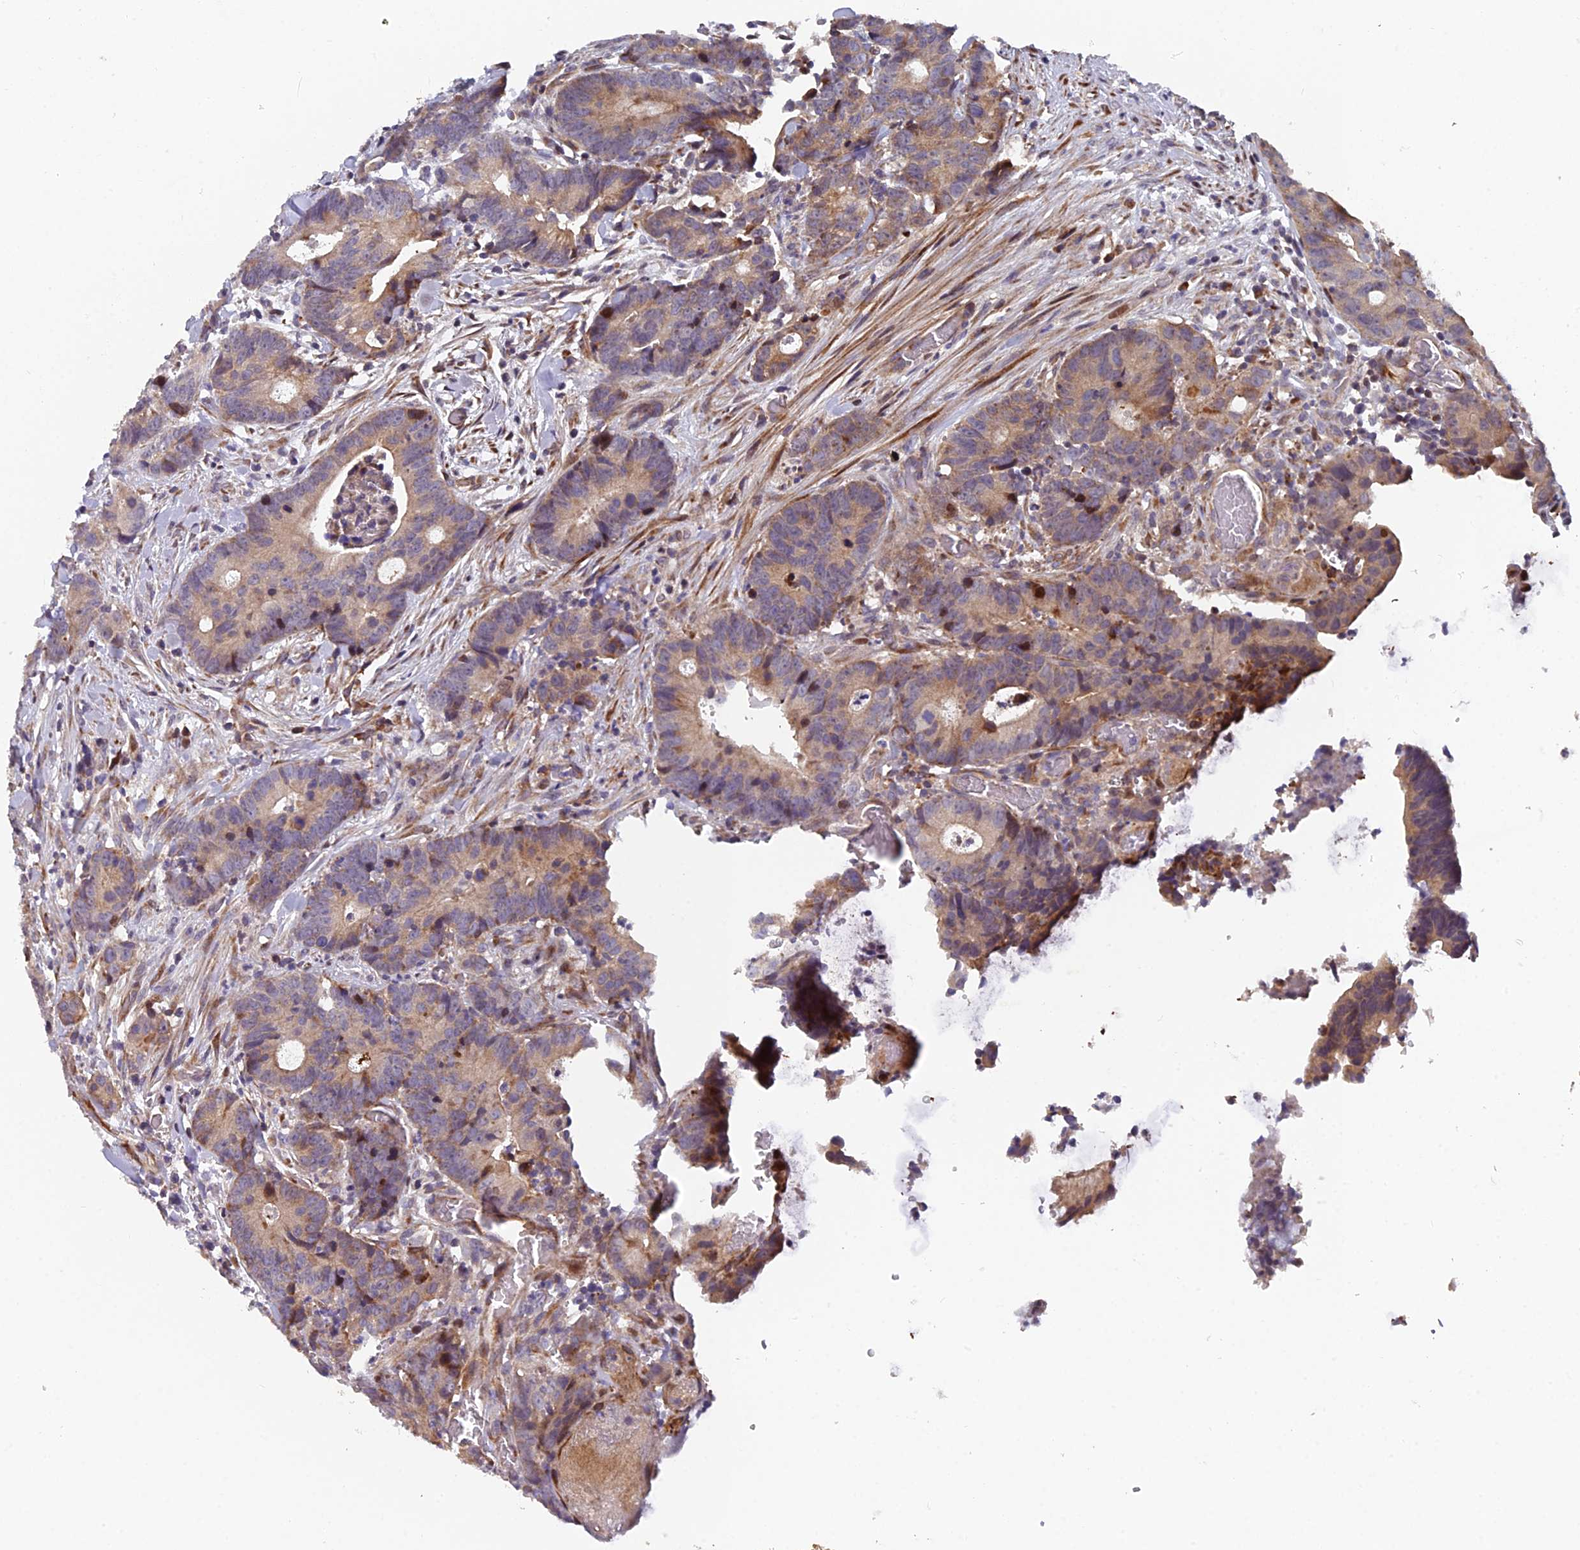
{"staining": {"intensity": "moderate", "quantity": "25%-75%", "location": "cytoplasmic/membranous"}, "tissue": "colorectal cancer", "cell_type": "Tumor cells", "image_type": "cancer", "snomed": [{"axis": "morphology", "description": "Adenocarcinoma, NOS"}, {"axis": "topography", "description": "Colon"}], "caption": "Human colorectal cancer stained with a protein marker shows moderate staining in tumor cells.", "gene": "RAB28", "patient": {"sex": "female", "age": 57}}